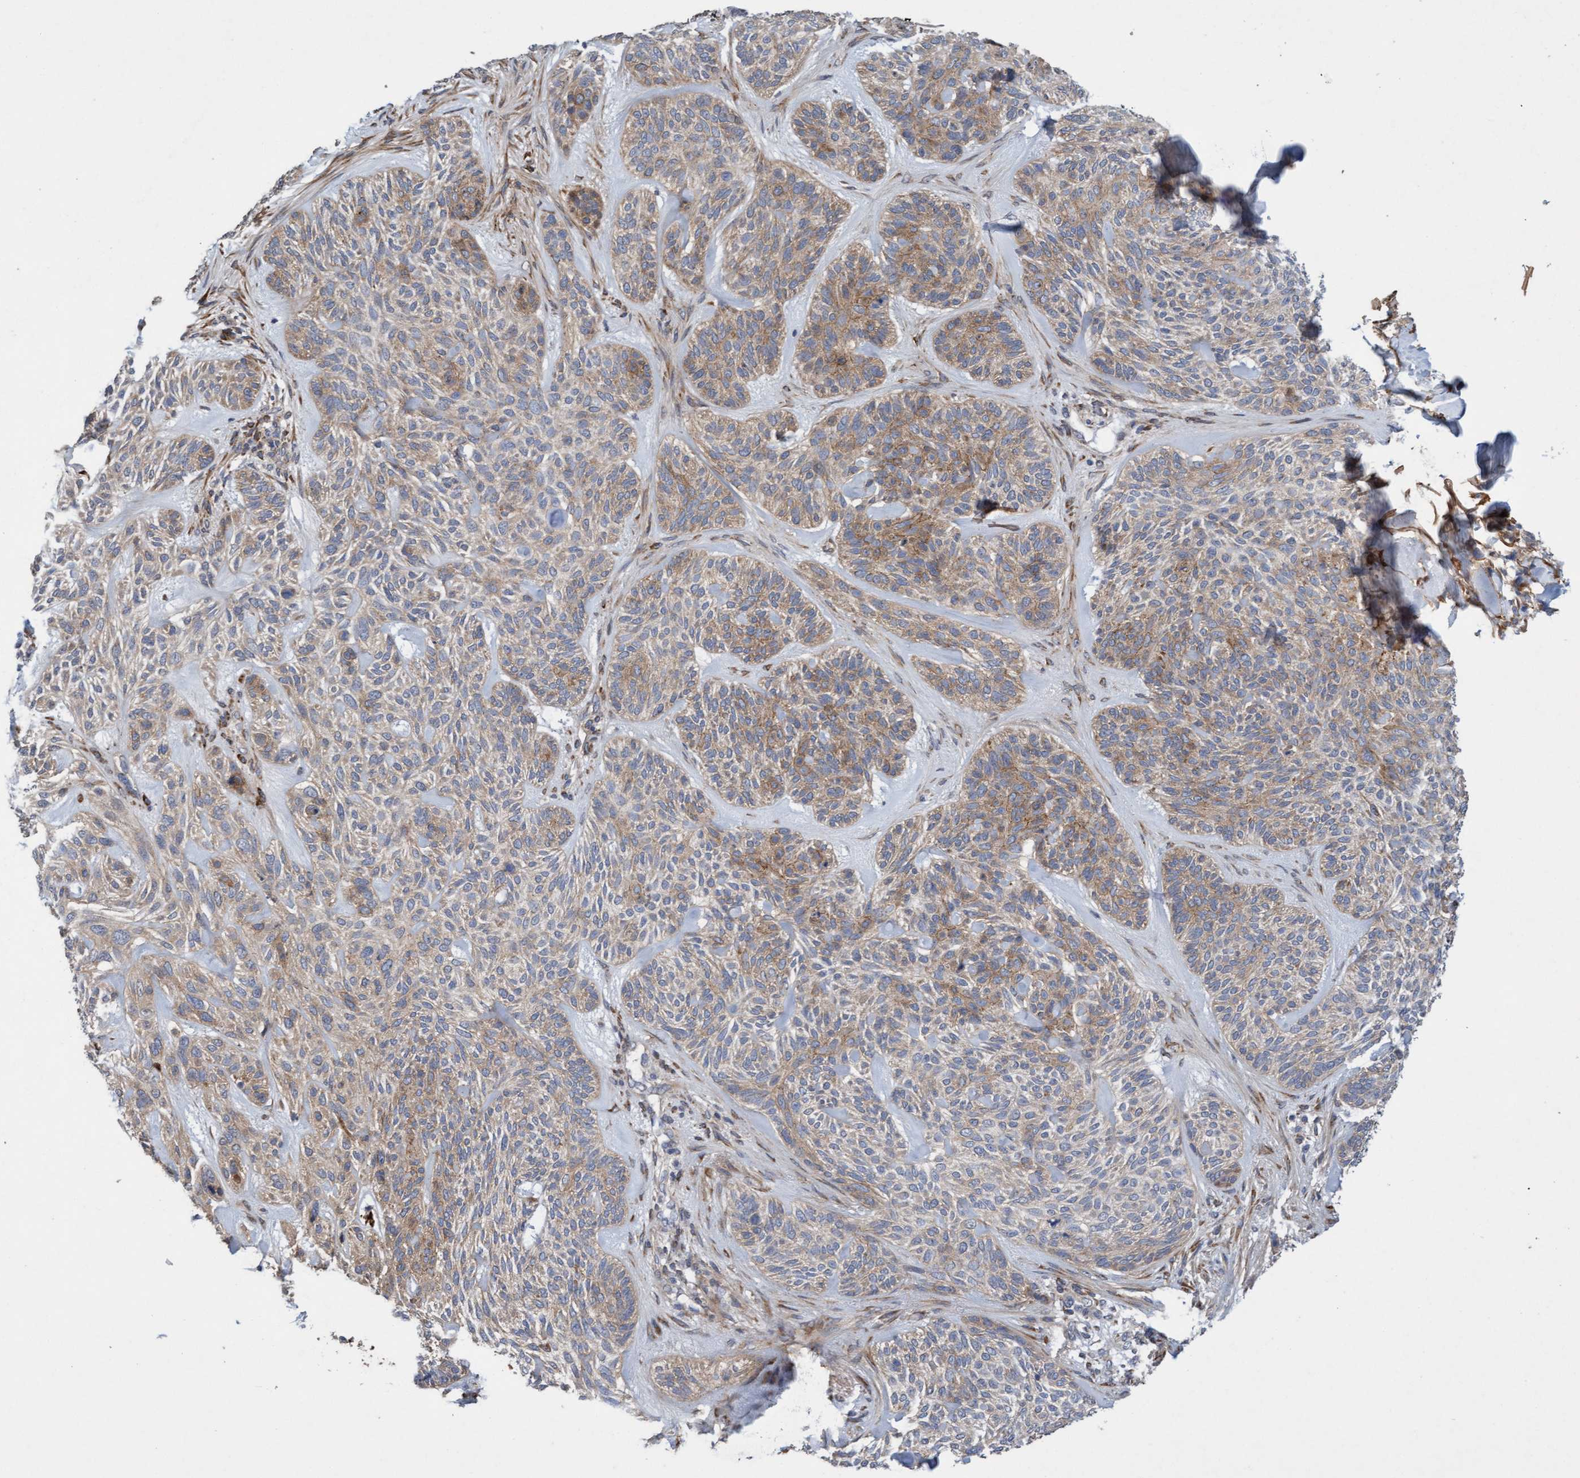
{"staining": {"intensity": "weak", "quantity": ">75%", "location": "cytoplasmic/membranous"}, "tissue": "skin cancer", "cell_type": "Tumor cells", "image_type": "cancer", "snomed": [{"axis": "morphology", "description": "Basal cell carcinoma"}, {"axis": "topography", "description": "Skin"}], "caption": "Skin cancer stained with a protein marker exhibits weak staining in tumor cells.", "gene": "DDHD2", "patient": {"sex": "male", "age": 55}}